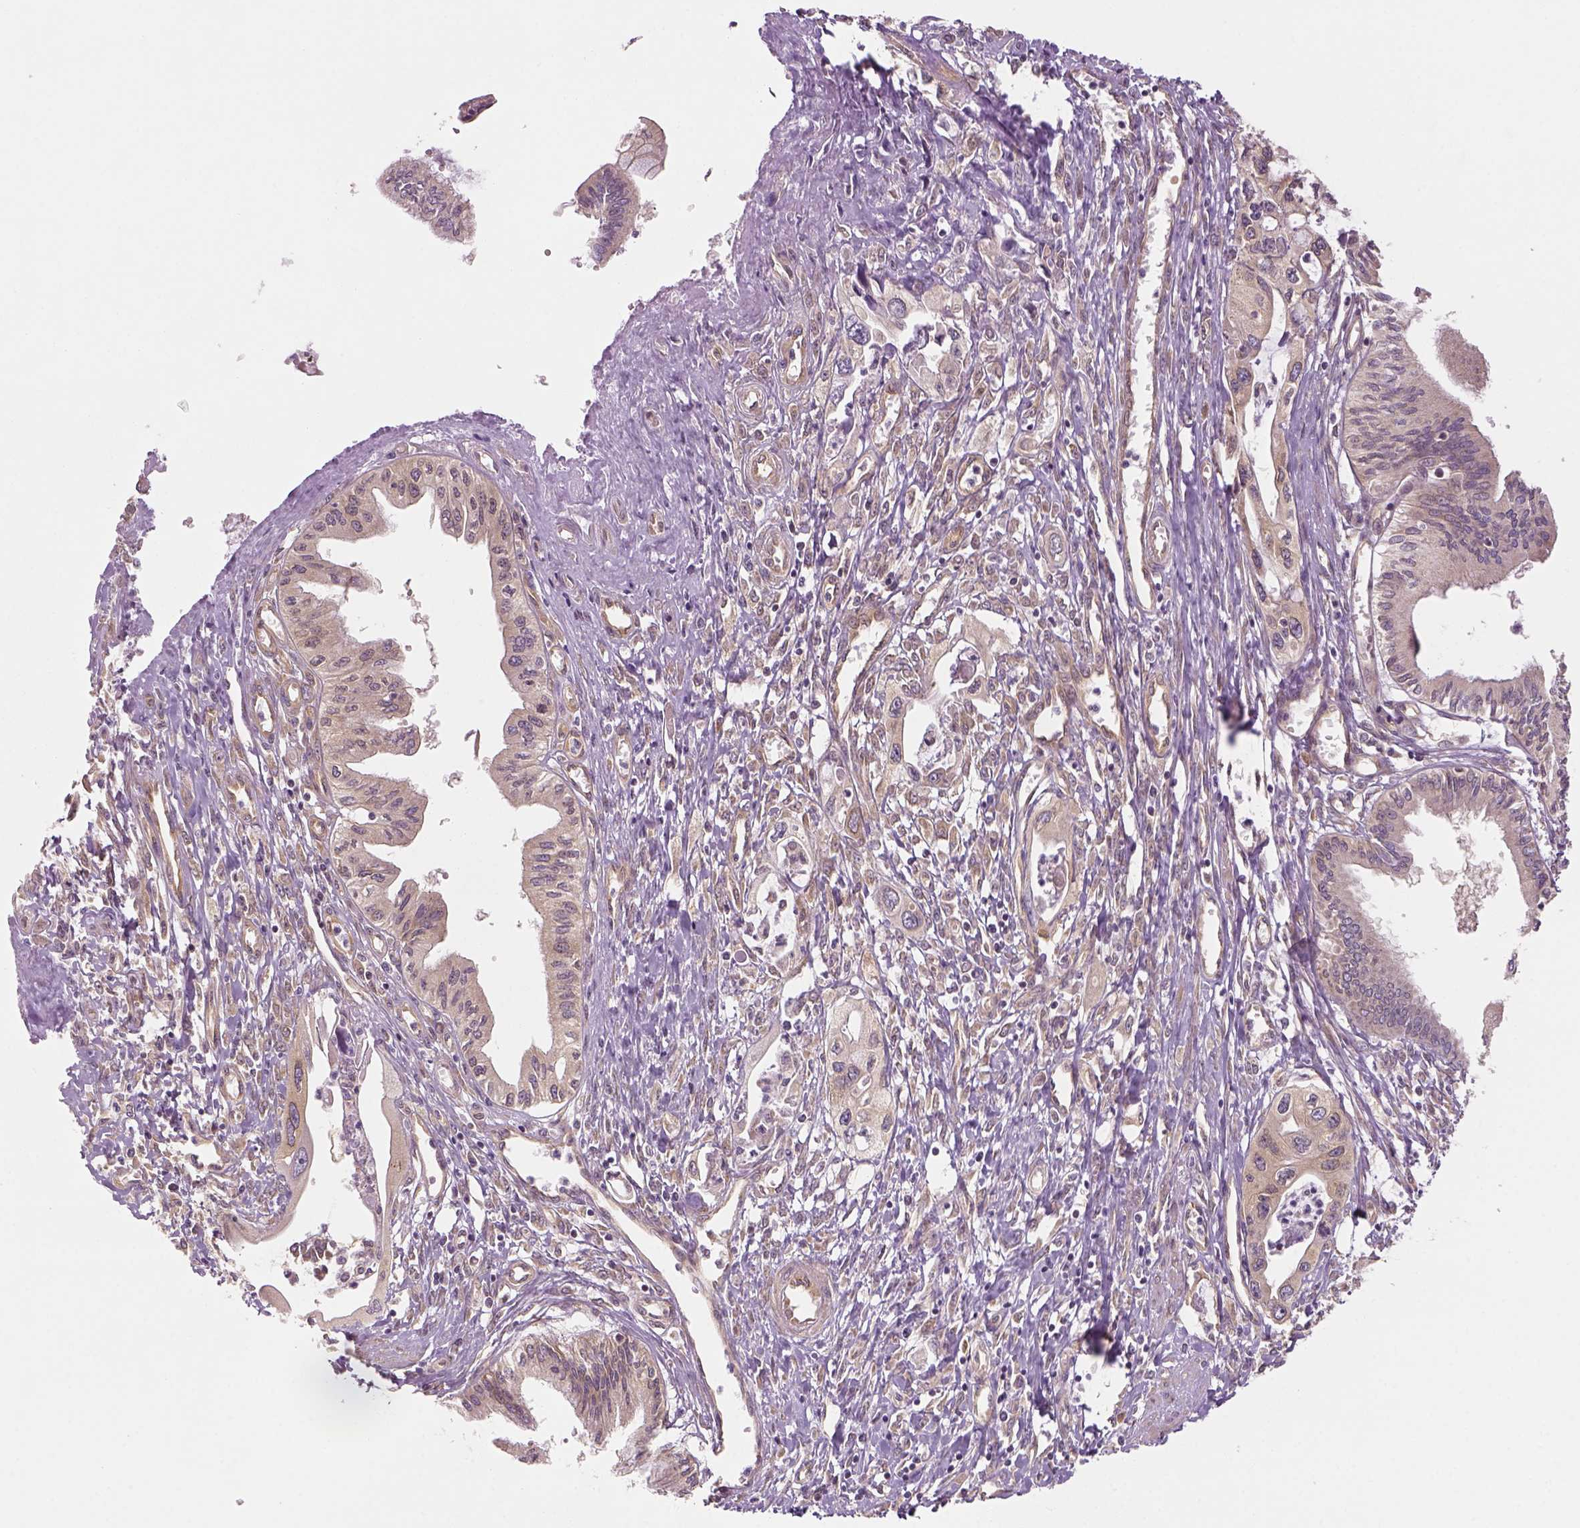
{"staining": {"intensity": "weak", "quantity": "<25%", "location": "cytoplasmic/membranous"}, "tissue": "pancreatic cancer", "cell_type": "Tumor cells", "image_type": "cancer", "snomed": [{"axis": "morphology", "description": "Adenocarcinoma, NOS"}, {"axis": "topography", "description": "Pancreas"}], "caption": "The immunohistochemistry photomicrograph has no significant staining in tumor cells of pancreatic cancer (adenocarcinoma) tissue.", "gene": "PAIP1", "patient": {"sex": "male", "age": 60}}